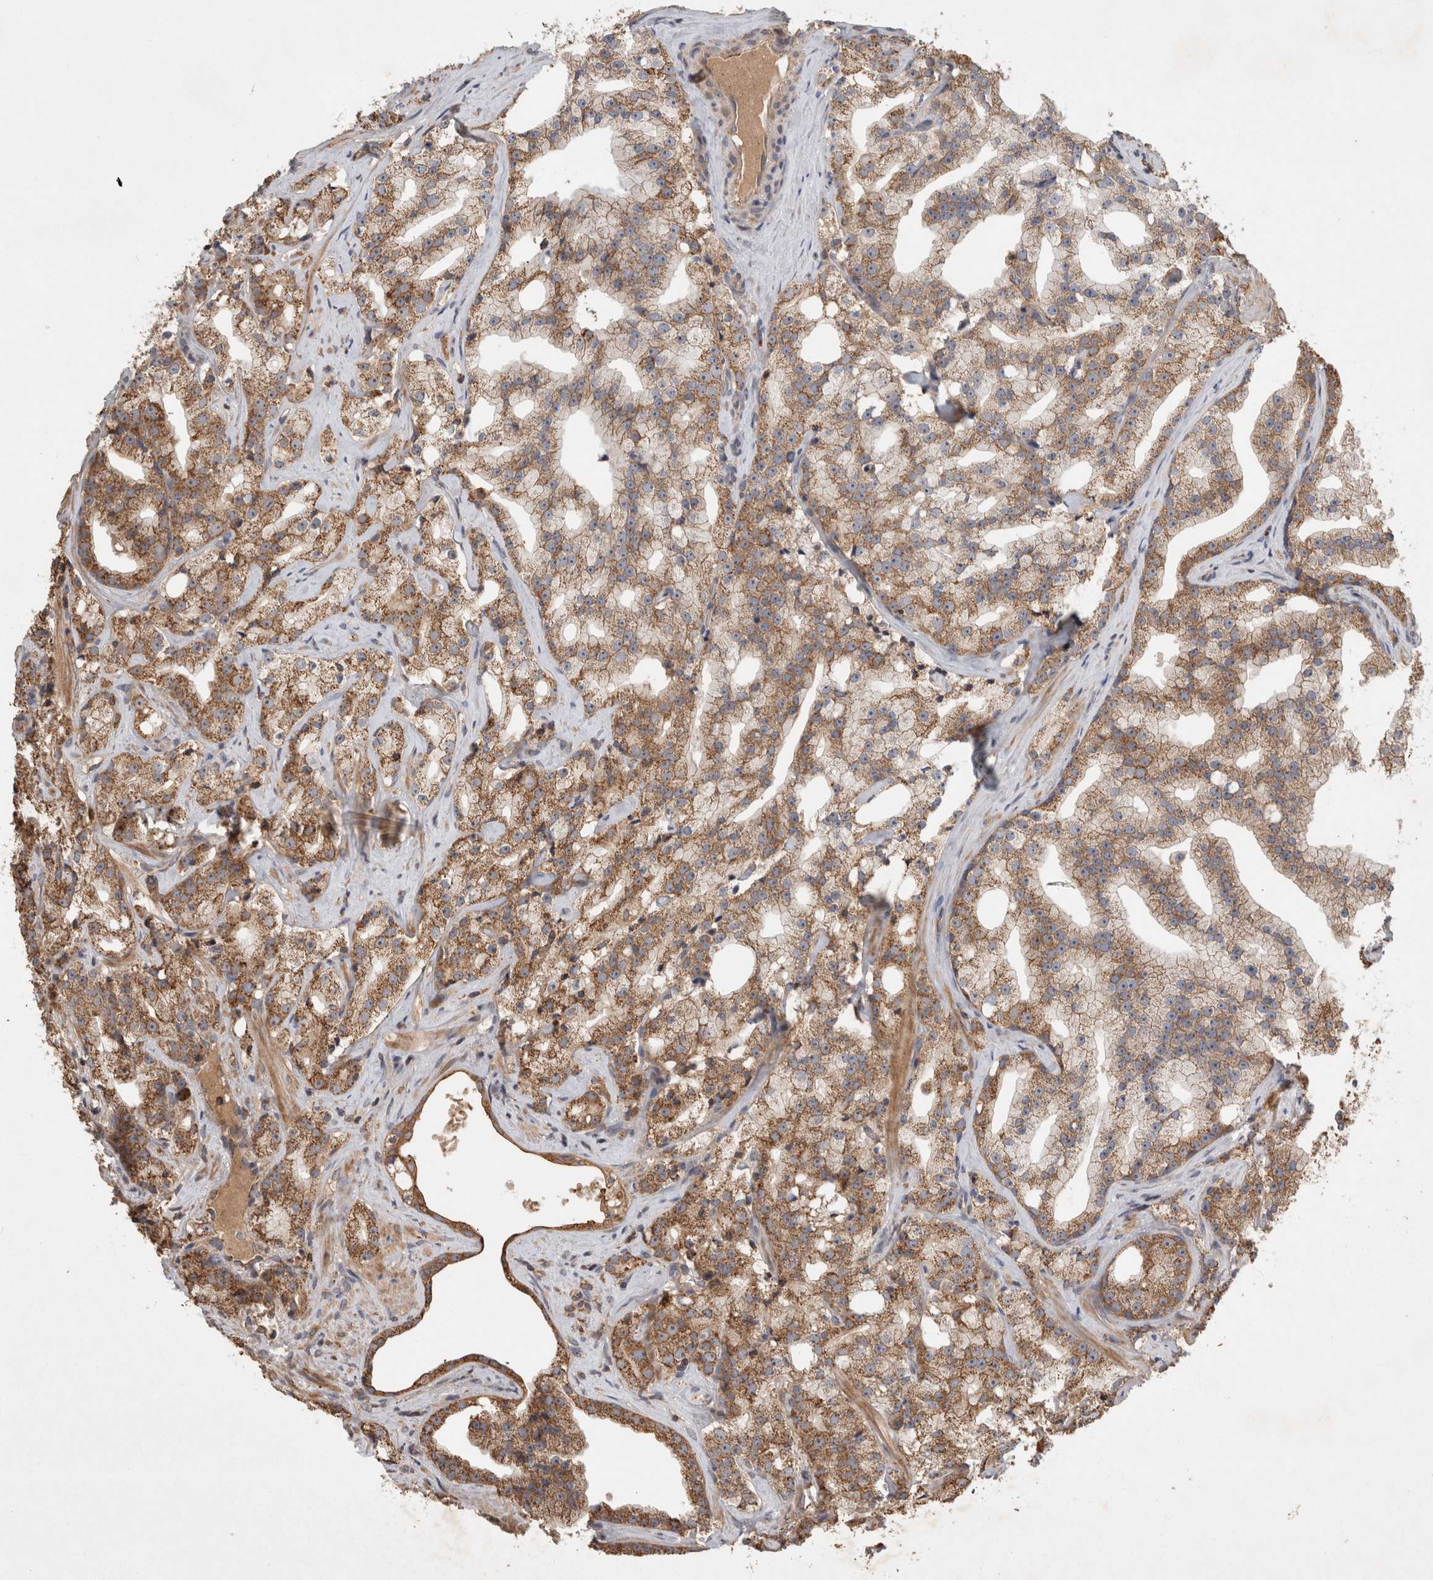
{"staining": {"intensity": "moderate", "quantity": ">75%", "location": "cytoplasmic/membranous"}, "tissue": "prostate cancer", "cell_type": "Tumor cells", "image_type": "cancer", "snomed": [{"axis": "morphology", "description": "Adenocarcinoma, High grade"}, {"axis": "topography", "description": "Prostate"}], "caption": "Protein analysis of adenocarcinoma (high-grade) (prostate) tissue shows moderate cytoplasmic/membranous positivity in approximately >75% of tumor cells.", "gene": "SERAC1", "patient": {"sex": "male", "age": 64}}